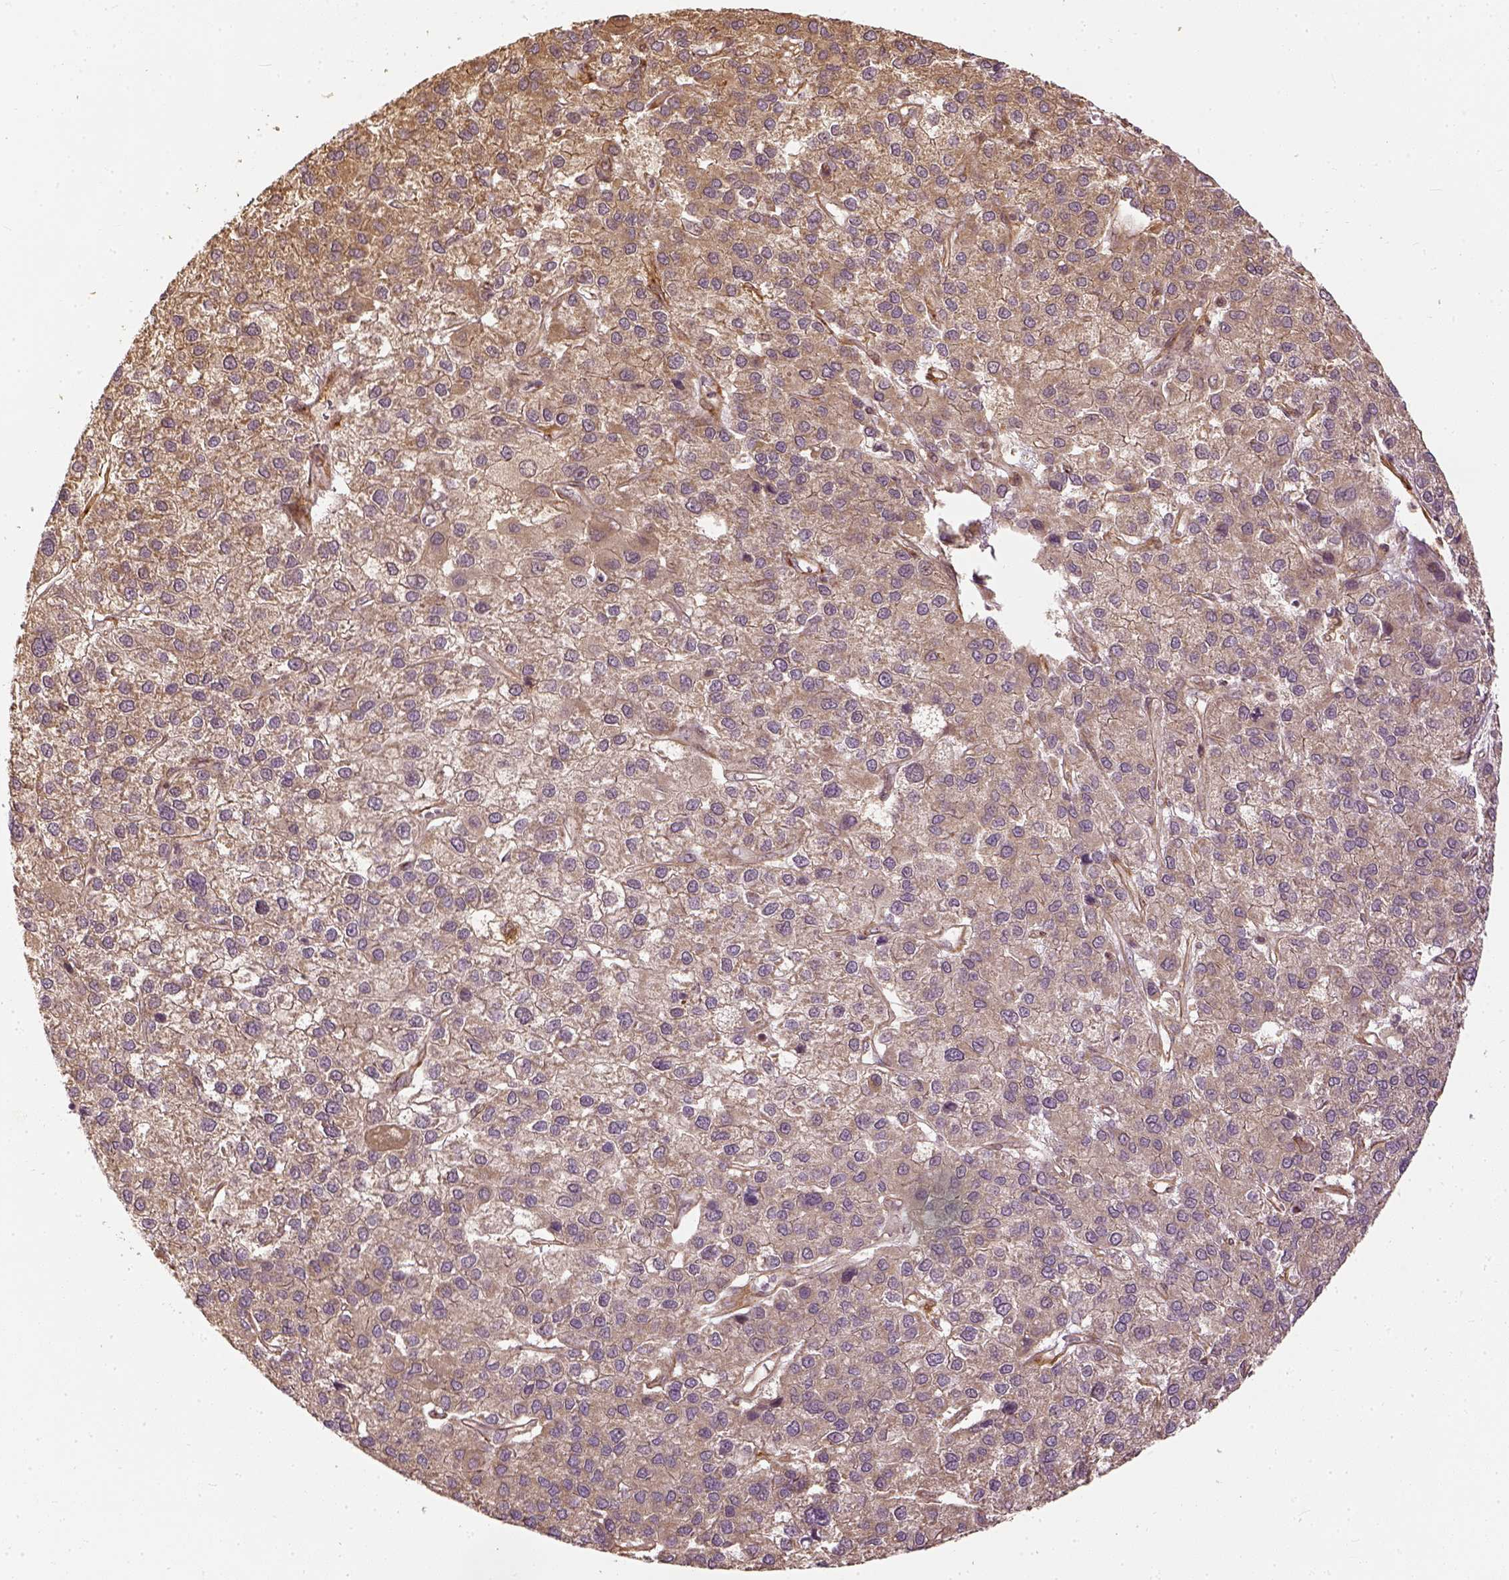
{"staining": {"intensity": "weak", "quantity": "25%-75%", "location": "cytoplasmic/membranous"}, "tissue": "liver cancer", "cell_type": "Tumor cells", "image_type": "cancer", "snomed": [{"axis": "morphology", "description": "Carcinoma, Hepatocellular, NOS"}, {"axis": "topography", "description": "Liver"}], "caption": "Protein expression analysis of human liver hepatocellular carcinoma reveals weak cytoplasmic/membranous staining in approximately 25%-75% of tumor cells.", "gene": "VEGFA", "patient": {"sex": "female", "age": 41}}